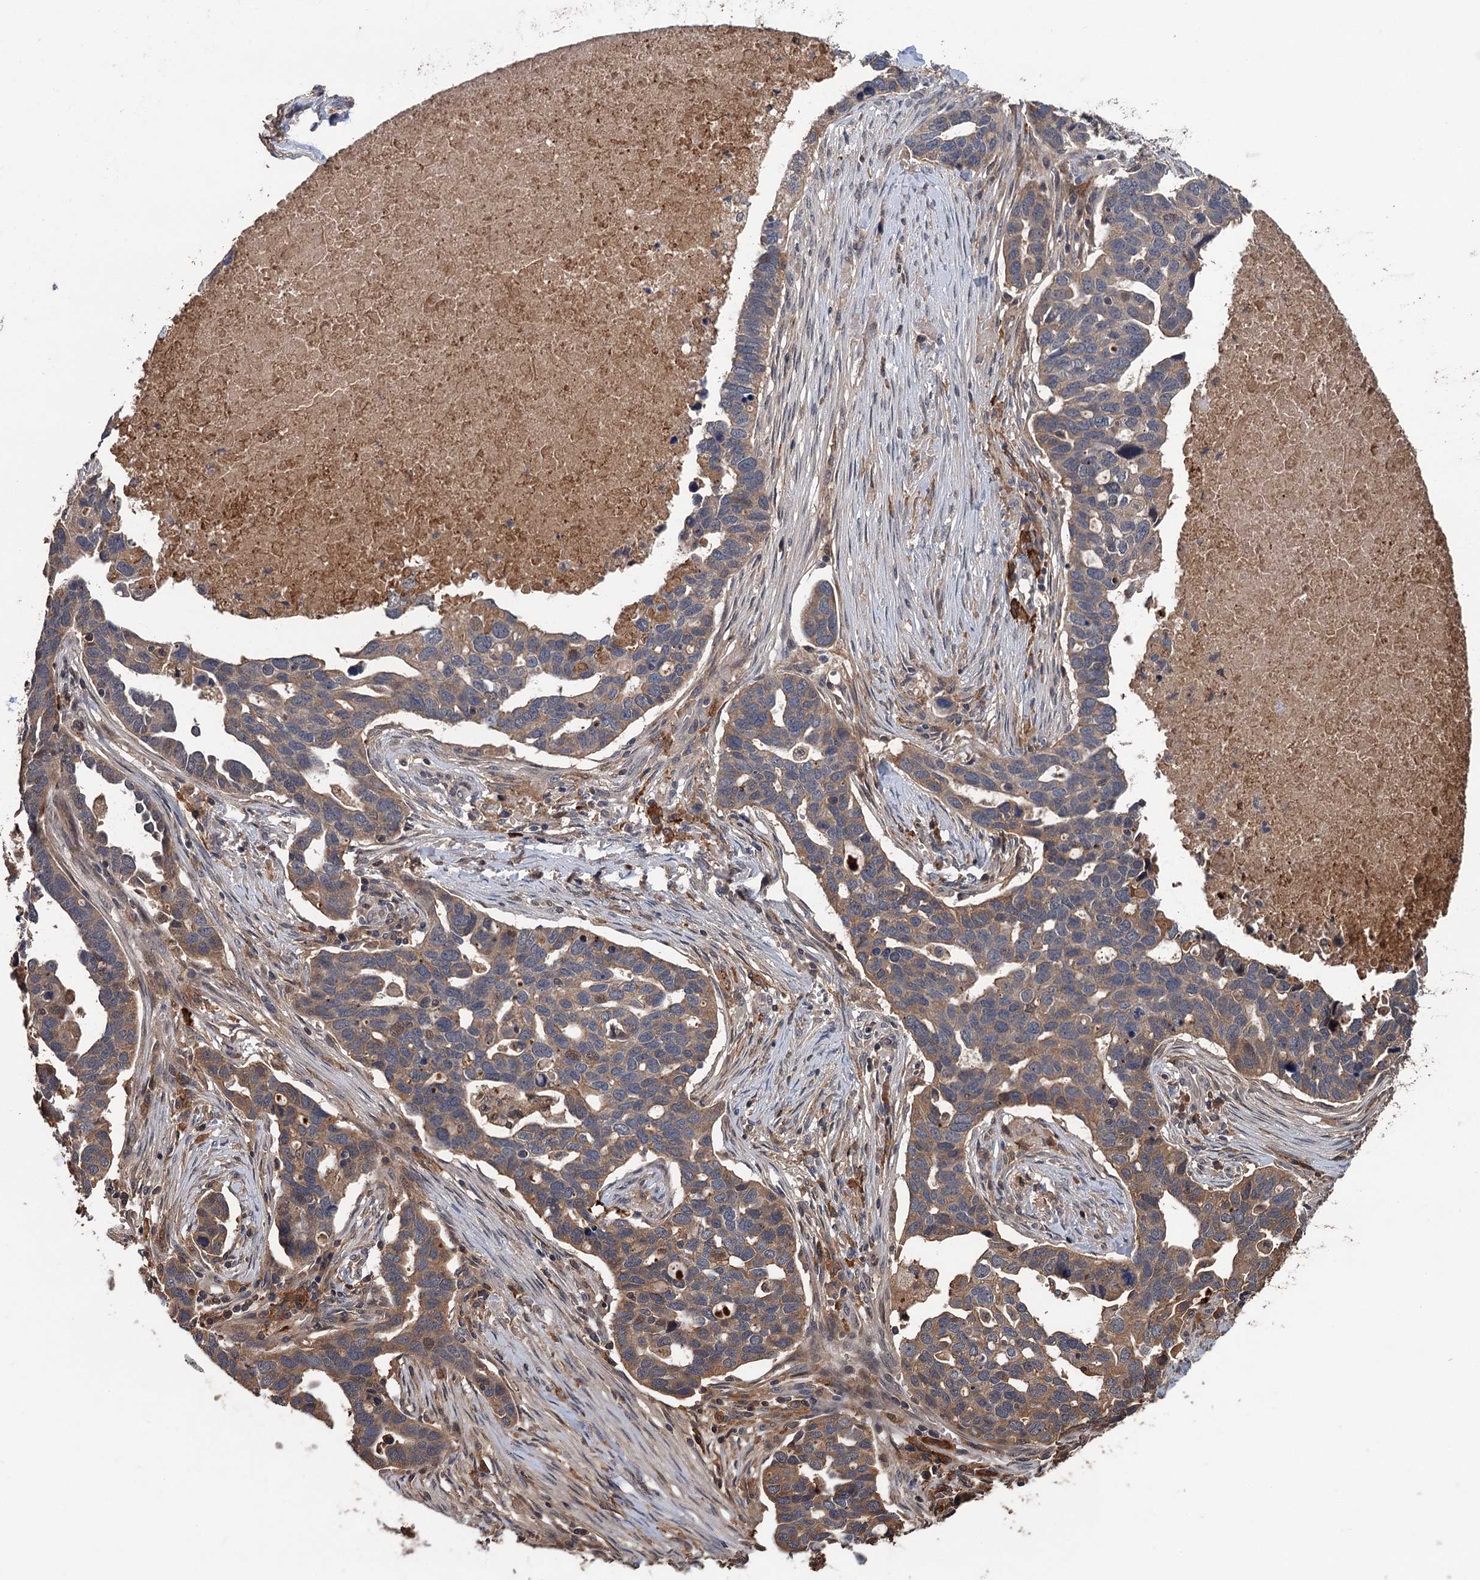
{"staining": {"intensity": "moderate", "quantity": "25%-75%", "location": "cytoplasmic/membranous,nuclear"}, "tissue": "ovarian cancer", "cell_type": "Tumor cells", "image_type": "cancer", "snomed": [{"axis": "morphology", "description": "Cystadenocarcinoma, serous, NOS"}, {"axis": "topography", "description": "Ovary"}], "caption": "IHC photomicrograph of neoplastic tissue: serous cystadenocarcinoma (ovarian) stained using IHC demonstrates medium levels of moderate protein expression localized specifically in the cytoplasmic/membranous and nuclear of tumor cells, appearing as a cytoplasmic/membranous and nuclear brown color.", "gene": "ZNF438", "patient": {"sex": "female", "age": 54}}